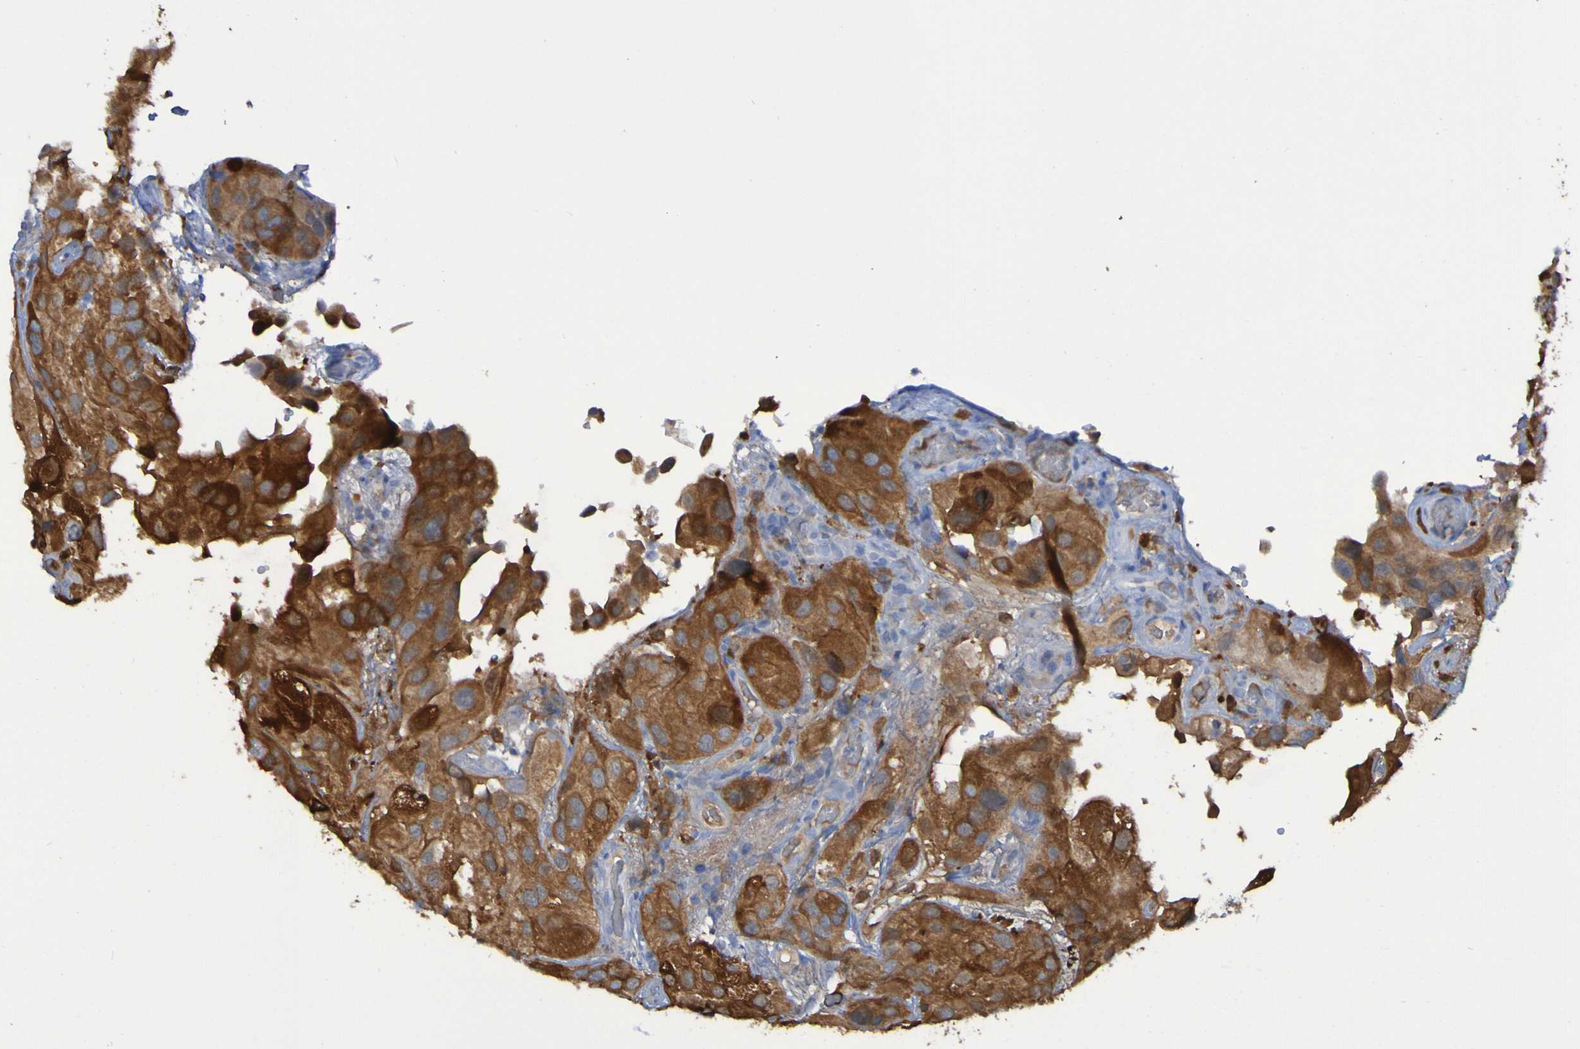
{"staining": {"intensity": "moderate", "quantity": ">75%", "location": "cytoplasmic/membranous"}, "tissue": "urothelial cancer", "cell_type": "Tumor cells", "image_type": "cancer", "snomed": [{"axis": "morphology", "description": "Urothelial carcinoma, High grade"}, {"axis": "topography", "description": "Urinary bladder"}], "caption": "Immunohistochemical staining of urothelial carcinoma (high-grade) reveals medium levels of moderate cytoplasmic/membranous expression in approximately >75% of tumor cells.", "gene": "MPPE1", "patient": {"sex": "female", "age": 64}}